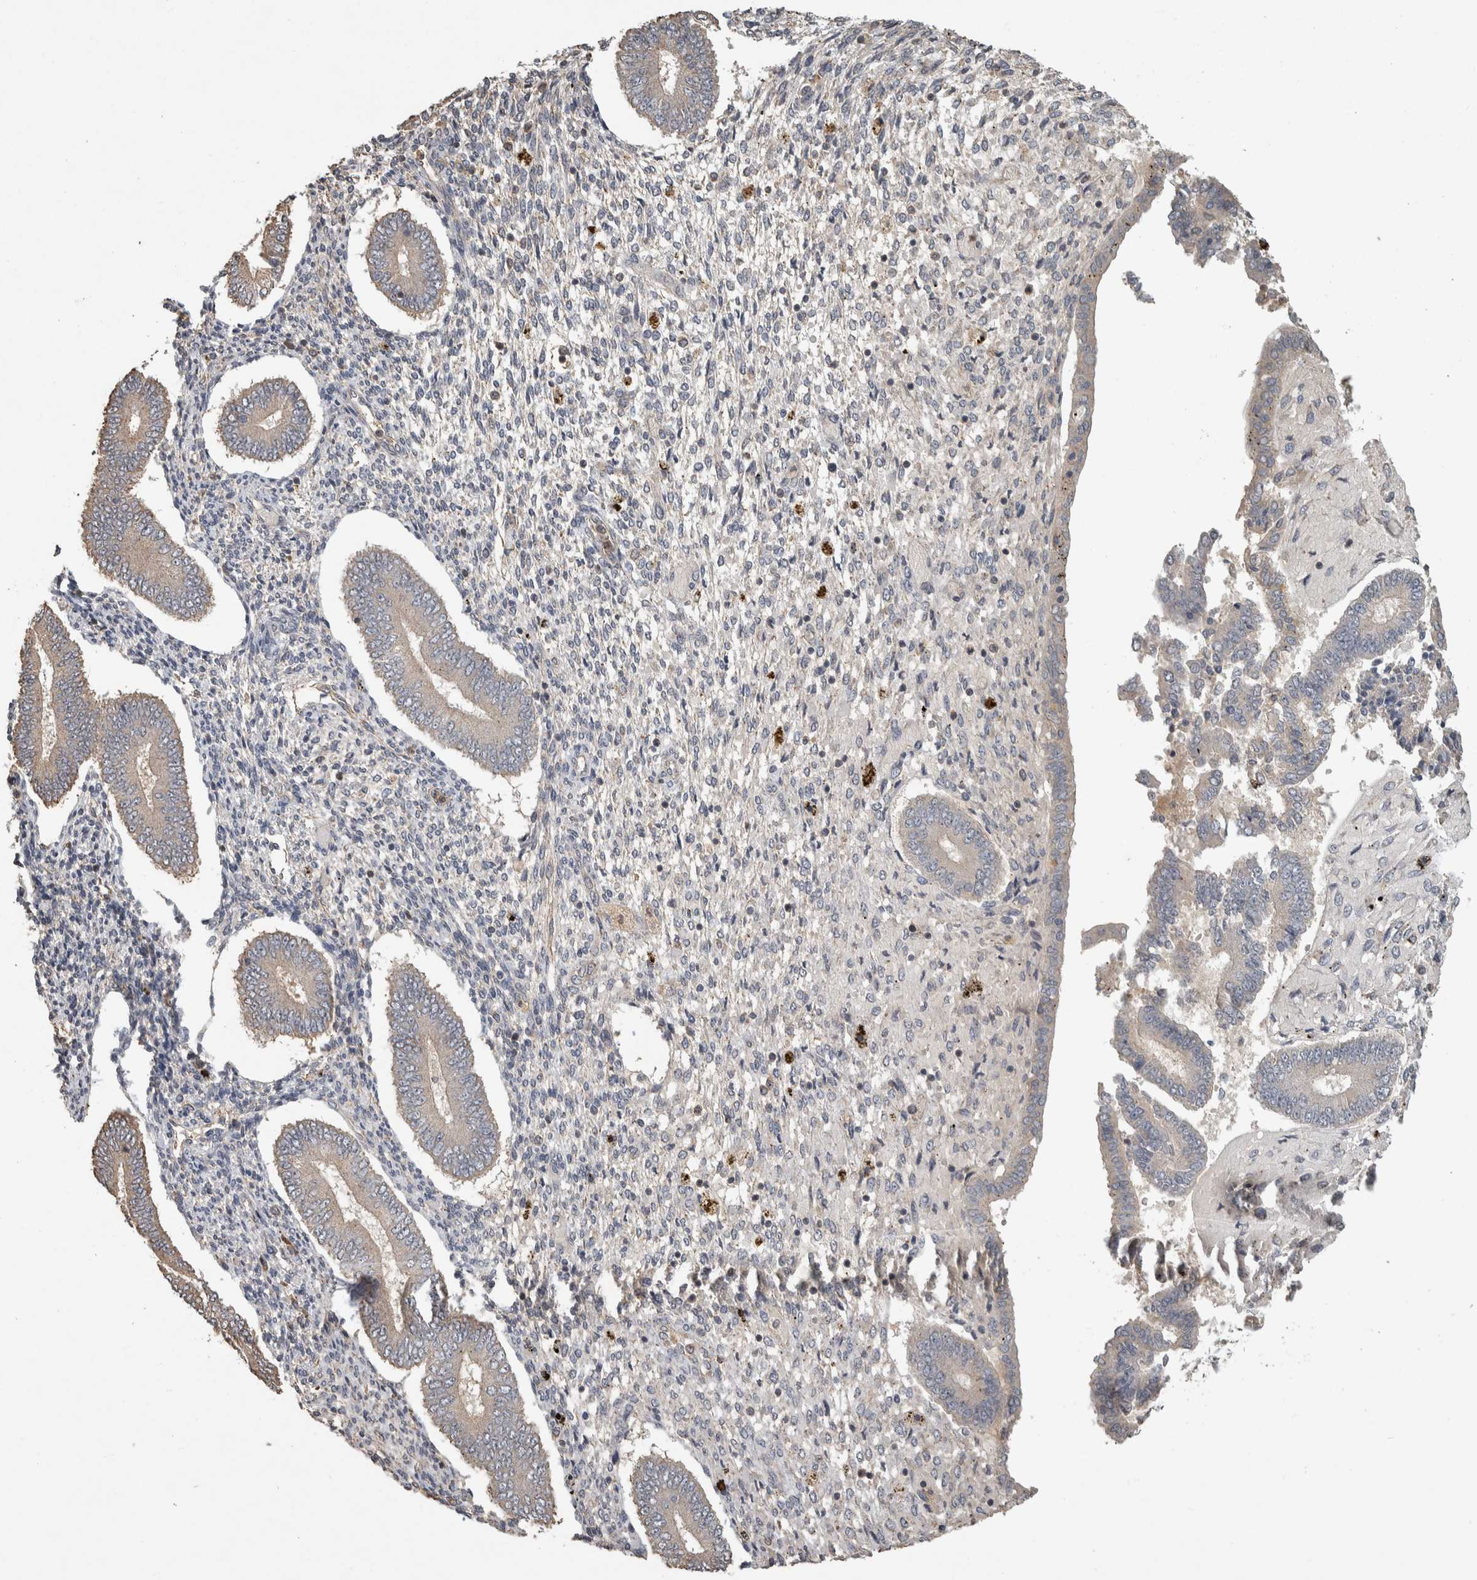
{"staining": {"intensity": "negative", "quantity": "none", "location": "none"}, "tissue": "endometrium", "cell_type": "Cells in endometrial stroma", "image_type": "normal", "snomed": [{"axis": "morphology", "description": "Normal tissue, NOS"}, {"axis": "topography", "description": "Endometrium"}], "caption": "A micrograph of endometrium stained for a protein shows no brown staining in cells in endometrial stroma.", "gene": "EIF3H", "patient": {"sex": "female", "age": 42}}